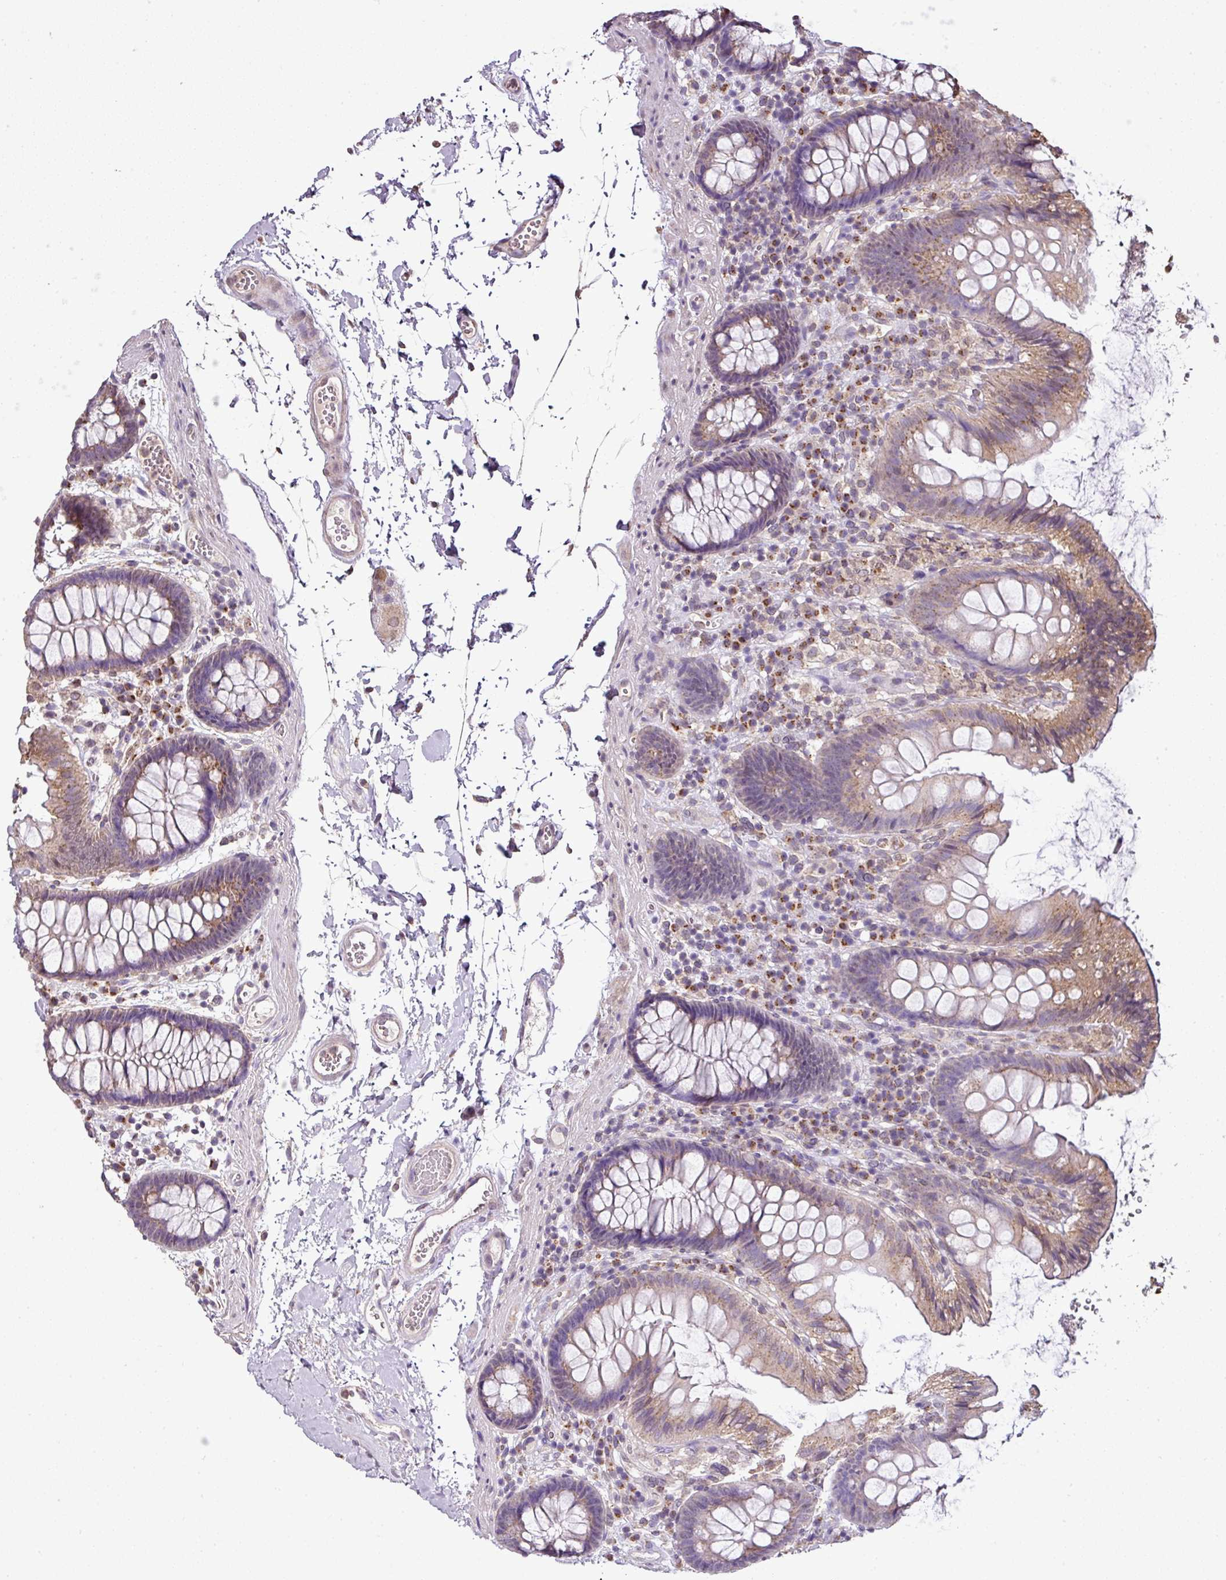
{"staining": {"intensity": "negative", "quantity": "none", "location": "none"}, "tissue": "colon", "cell_type": "Endothelial cells", "image_type": "normal", "snomed": [{"axis": "morphology", "description": "Normal tissue, NOS"}, {"axis": "topography", "description": "Colon"}], "caption": "An image of human colon is negative for staining in endothelial cells. The staining was performed using DAB (3,3'-diaminobenzidine) to visualize the protein expression in brown, while the nuclei were stained in blue with hematoxylin (Magnification: 20x).", "gene": "JPH2", "patient": {"sex": "male", "age": 84}}